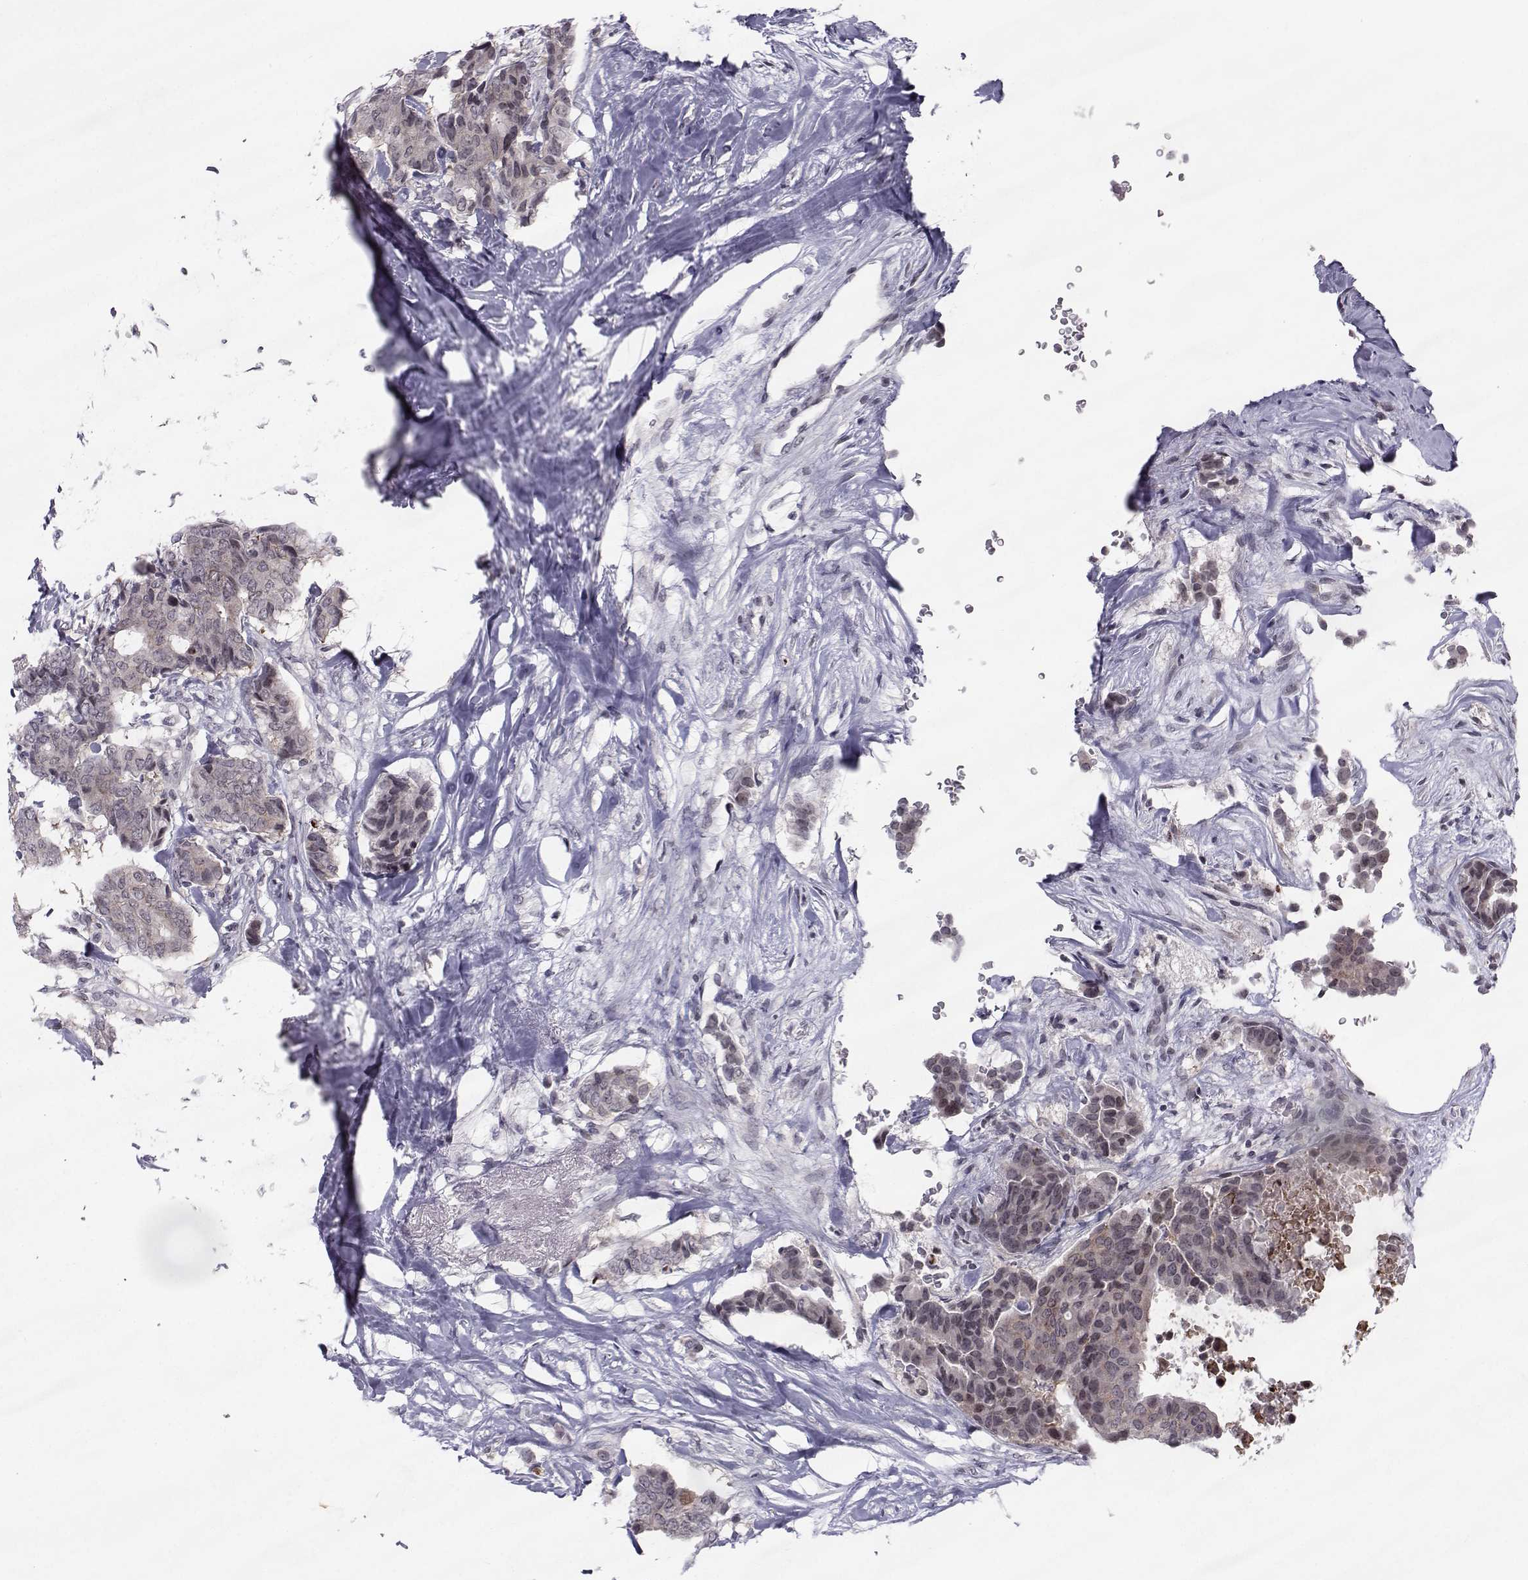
{"staining": {"intensity": "negative", "quantity": "none", "location": "none"}, "tissue": "breast cancer", "cell_type": "Tumor cells", "image_type": "cancer", "snomed": [{"axis": "morphology", "description": "Duct carcinoma"}, {"axis": "topography", "description": "Breast"}], "caption": "IHC micrograph of neoplastic tissue: intraductal carcinoma (breast) stained with DAB (3,3'-diaminobenzidine) displays no significant protein staining in tumor cells.", "gene": "MARCHF4", "patient": {"sex": "female", "age": 75}}